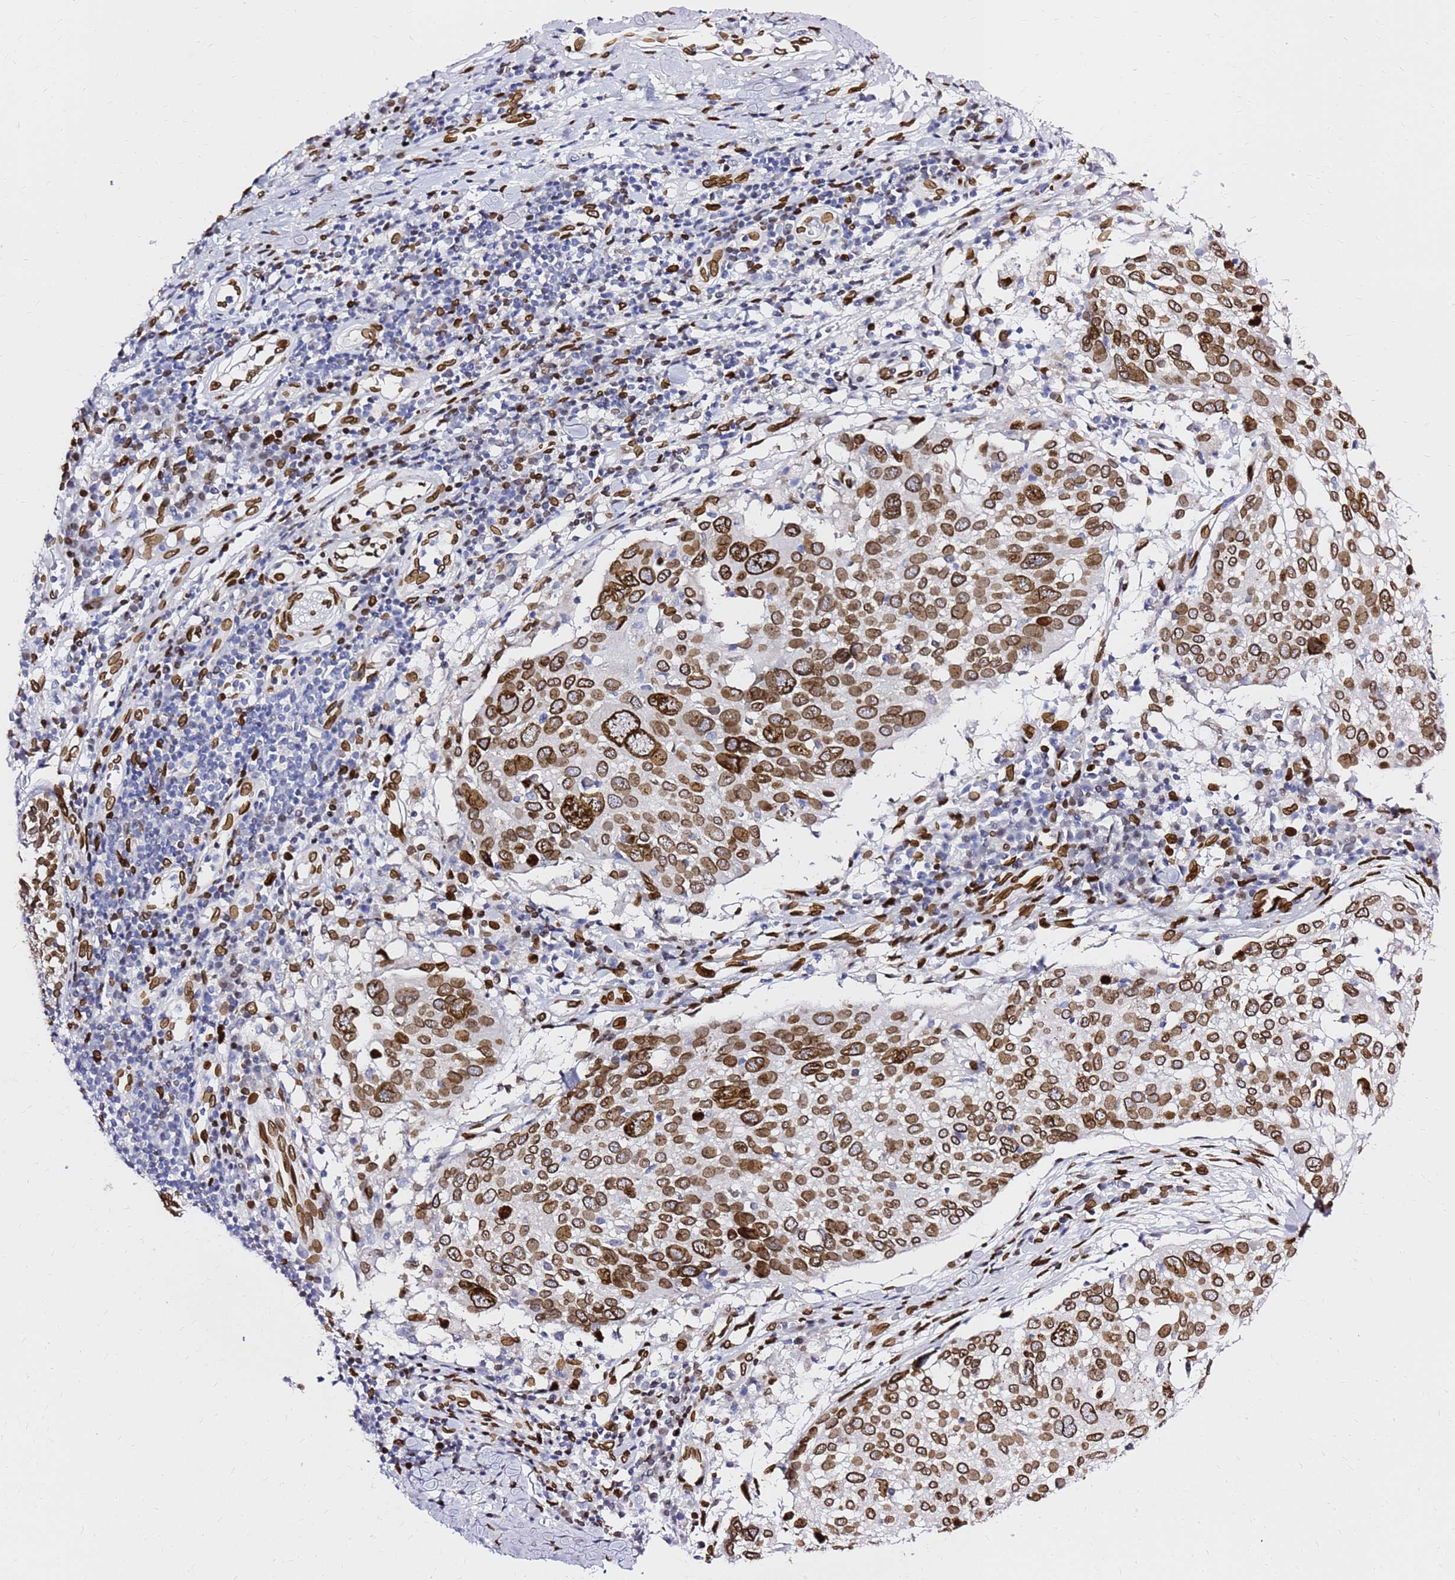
{"staining": {"intensity": "strong", "quantity": ">75%", "location": "cytoplasmic/membranous,nuclear"}, "tissue": "lung cancer", "cell_type": "Tumor cells", "image_type": "cancer", "snomed": [{"axis": "morphology", "description": "Squamous cell carcinoma, NOS"}, {"axis": "topography", "description": "Lung"}], "caption": "A photomicrograph of human lung cancer stained for a protein shows strong cytoplasmic/membranous and nuclear brown staining in tumor cells.", "gene": "C6orf141", "patient": {"sex": "male", "age": 65}}